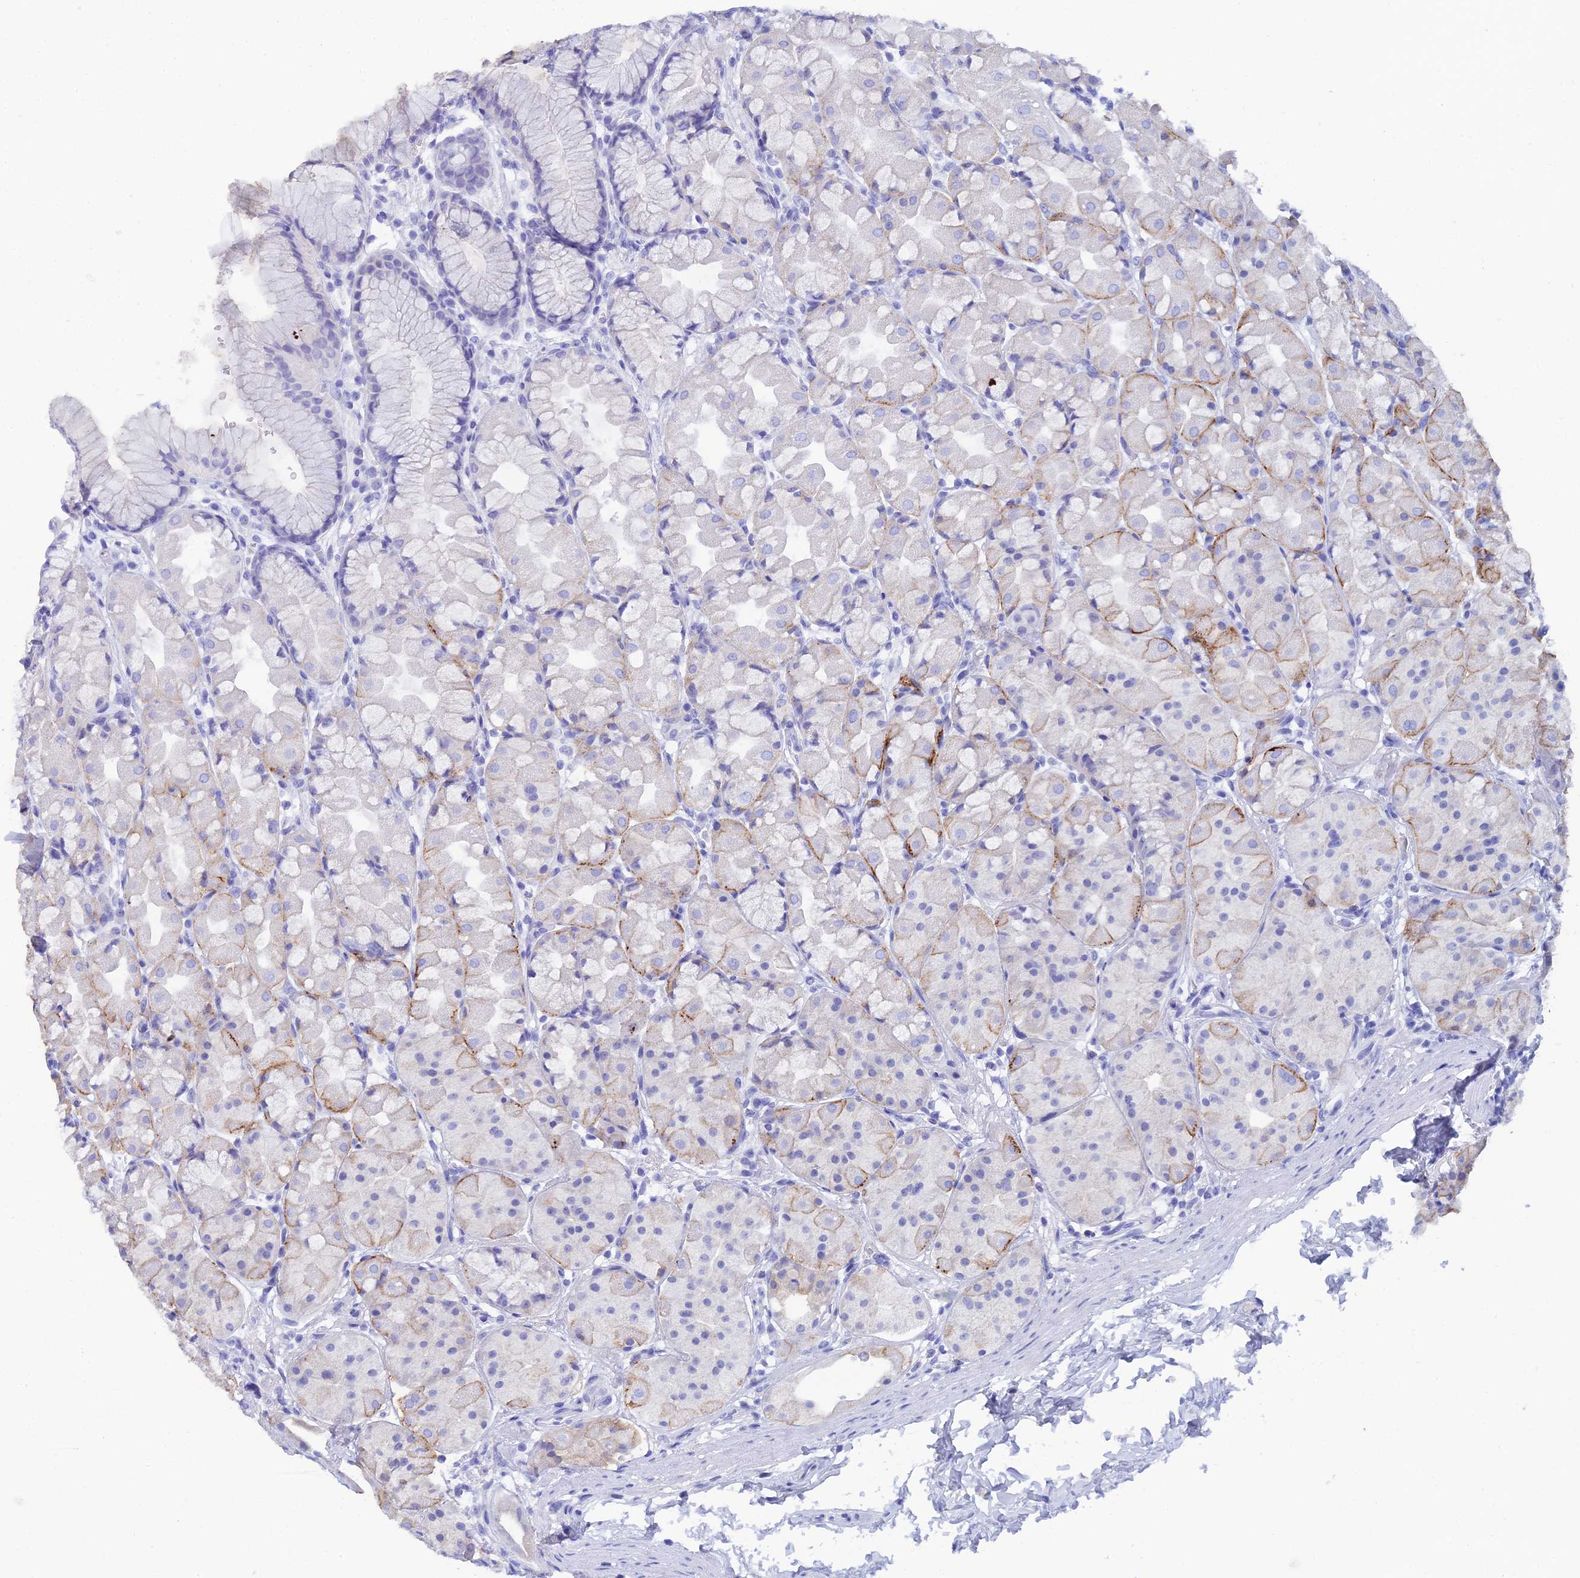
{"staining": {"intensity": "moderate", "quantity": "<25%", "location": "cytoplasmic/membranous"}, "tissue": "stomach", "cell_type": "Glandular cells", "image_type": "normal", "snomed": [{"axis": "morphology", "description": "Normal tissue, NOS"}, {"axis": "topography", "description": "Stomach"}], "caption": "Immunohistochemistry (IHC) micrograph of unremarkable stomach stained for a protein (brown), which displays low levels of moderate cytoplasmic/membranous staining in about <25% of glandular cells.", "gene": "REG1A", "patient": {"sex": "male", "age": 57}}